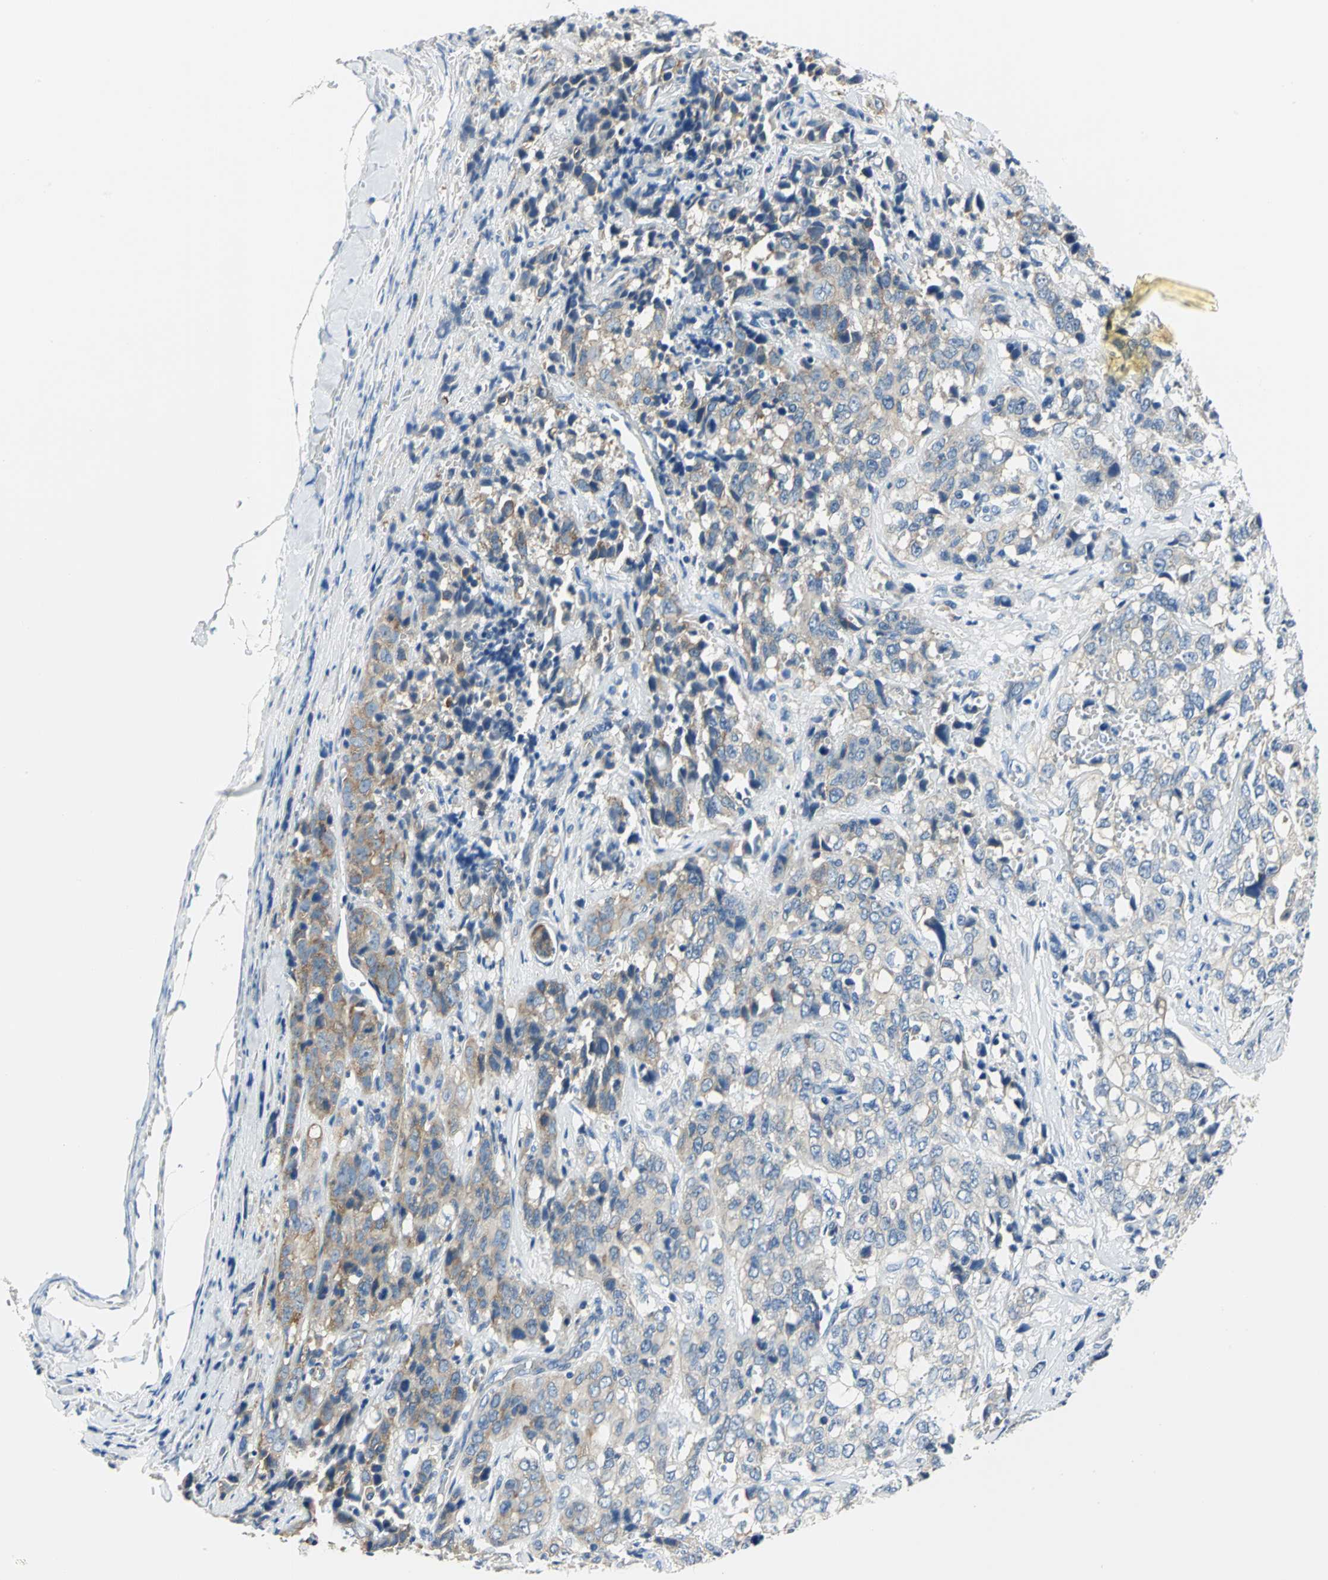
{"staining": {"intensity": "moderate", "quantity": "25%-75%", "location": "cytoplasmic/membranous"}, "tissue": "stomach cancer", "cell_type": "Tumor cells", "image_type": "cancer", "snomed": [{"axis": "morphology", "description": "Adenocarcinoma, NOS"}, {"axis": "topography", "description": "Stomach"}], "caption": "Adenocarcinoma (stomach) tissue shows moderate cytoplasmic/membranous staining in approximately 25%-75% of tumor cells, visualized by immunohistochemistry.", "gene": "TRIM25", "patient": {"sex": "male", "age": 48}}